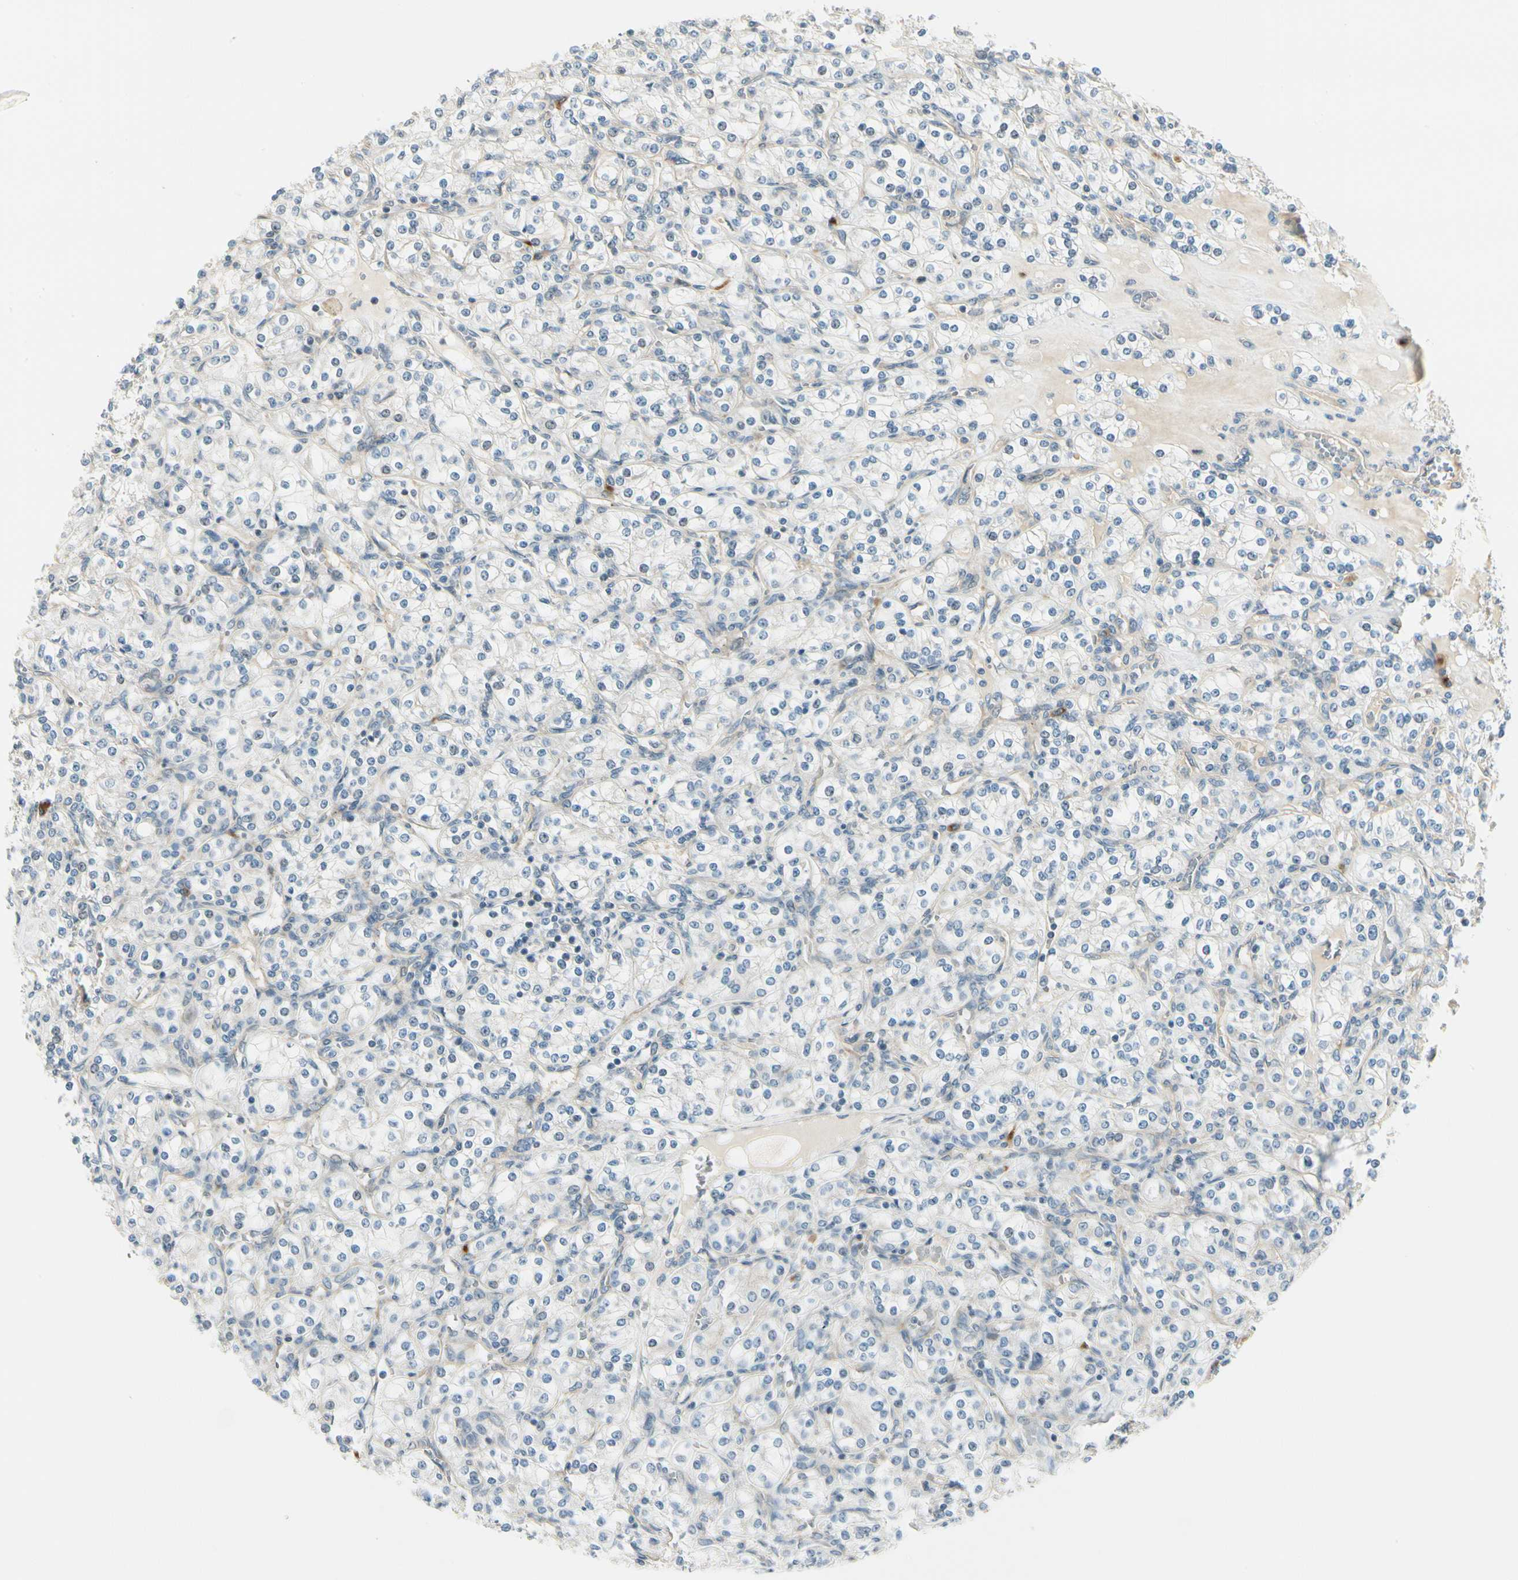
{"staining": {"intensity": "negative", "quantity": "none", "location": "none"}, "tissue": "renal cancer", "cell_type": "Tumor cells", "image_type": "cancer", "snomed": [{"axis": "morphology", "description": "Adenocarcinoma, NOS"}, {"axis": "topography", "description": "Kidney"}], "caption": "Tumor cells show no significant protein expression in renal adenocarcinoma.", "gene": "MANSC1", "patient": {"sex": "male", "age": 77}}